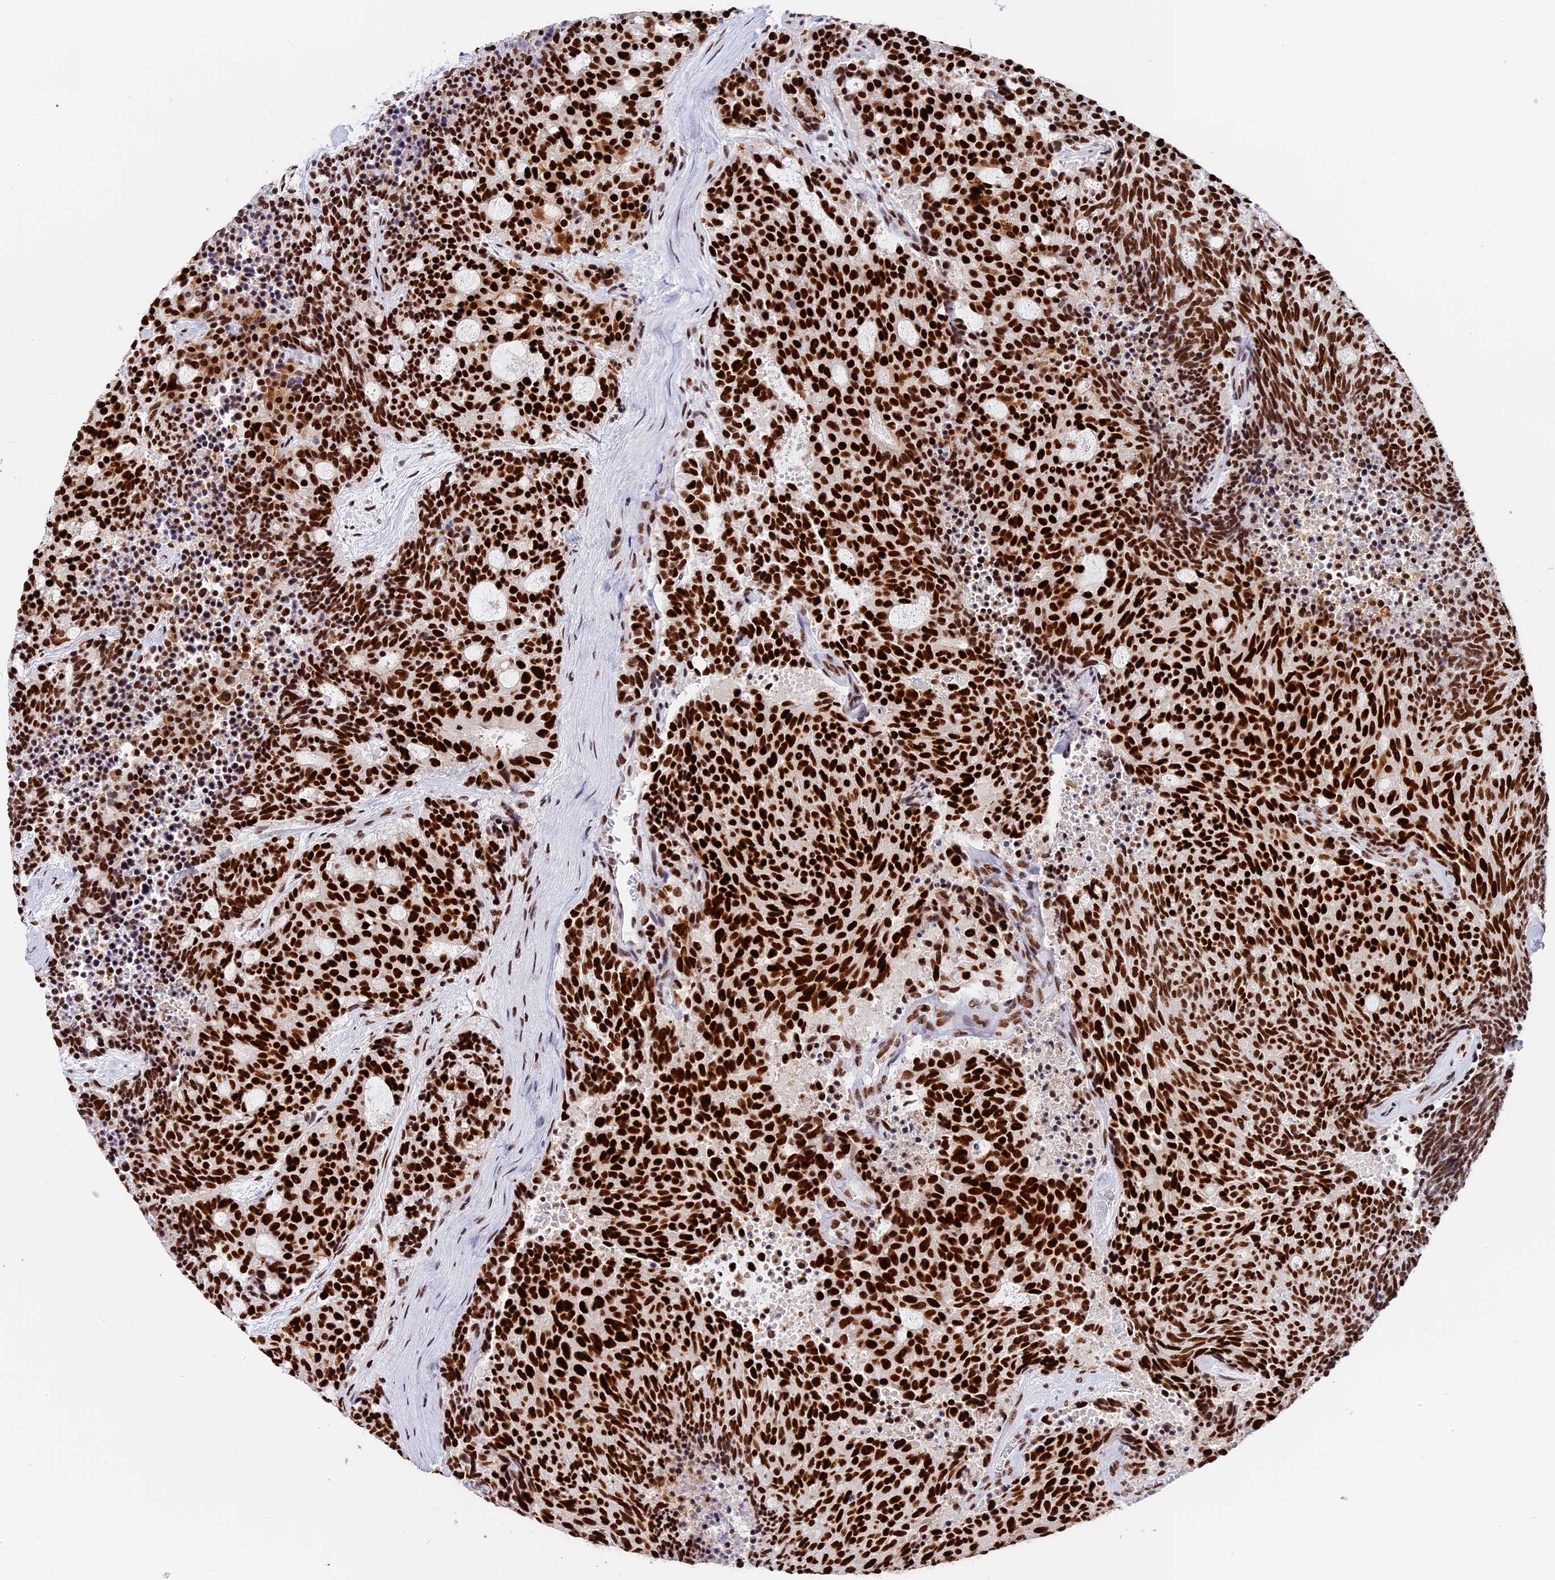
{"staining": {"intensity": "strong", "quantity": ">75%", "location": "cytoplasmic/membranous,nuclear"}, "tissue": "carcinoid", "cell_type": "Tumor cells", "image_type": "cancer", "snomed": [{"axis": "morphology", "description": "Carcinoid, malignant, NOS"}, {"axis": "topography", "description": "Pancreas"}], "caption": "Tumor cells demonstrate high levels of strong cytoplasmic/membranous and nuclear expression in approximately >75% of cells in carcinoid. (brown staining indicates protein expression, while blue staining denotes nuclei).", "gene": "SBNO1", "patient": {"sex": "female", "age": 54}}